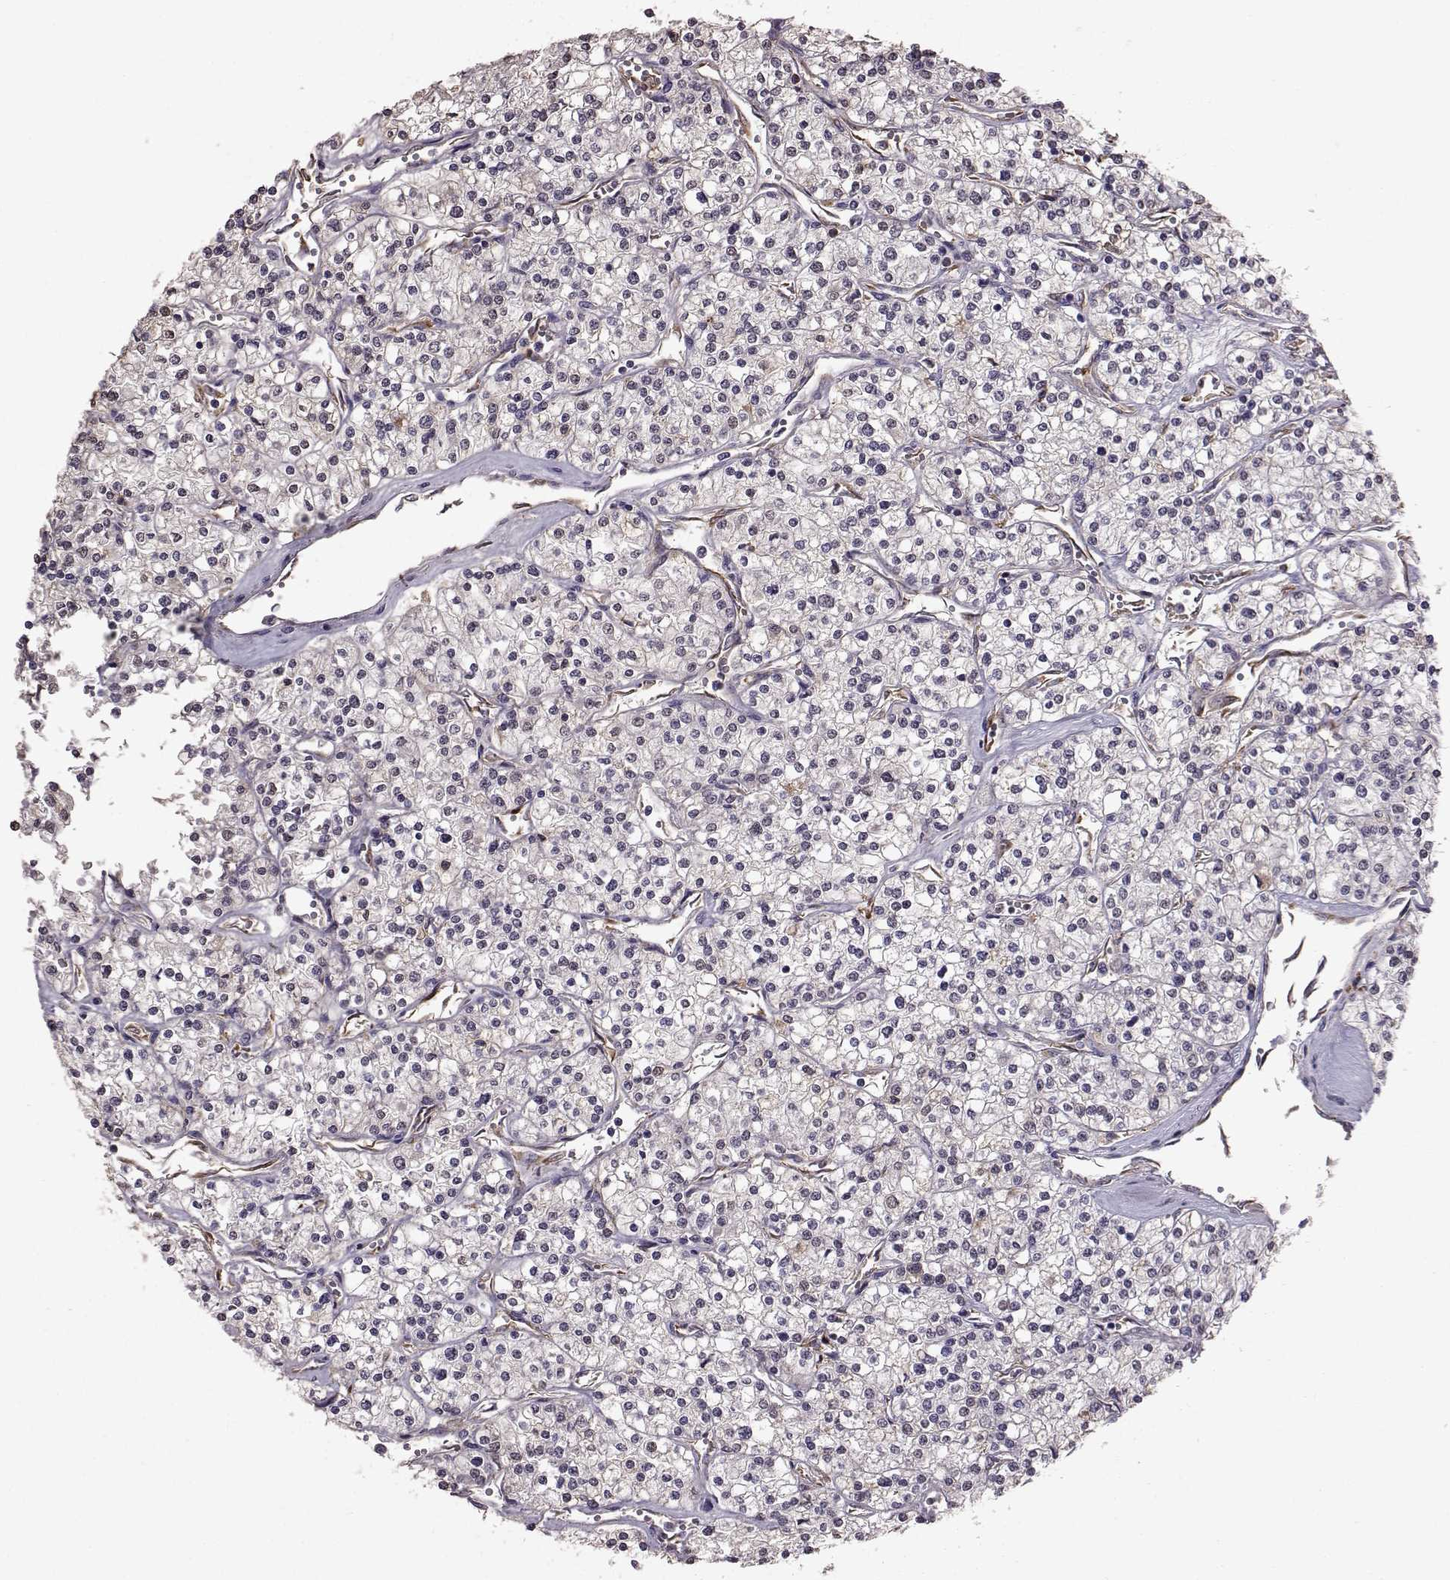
{"staining": {"intensity": "negative", "quantity": "none", "location": "none"}, "tissue": "renal cancer", "cell_type": "Tumor cells", "image_type": "cancer", "snomed": [{"axis": "morphology", "description": "Adenocarcinoma, NOS"}, {"axis": "topography", "description": "Kidney"}], "caption": "There is no significant expression in tumor cells of renal cancer.", "gene": "ADGRG2", "patient": {"sex": "male", "age": 80}}